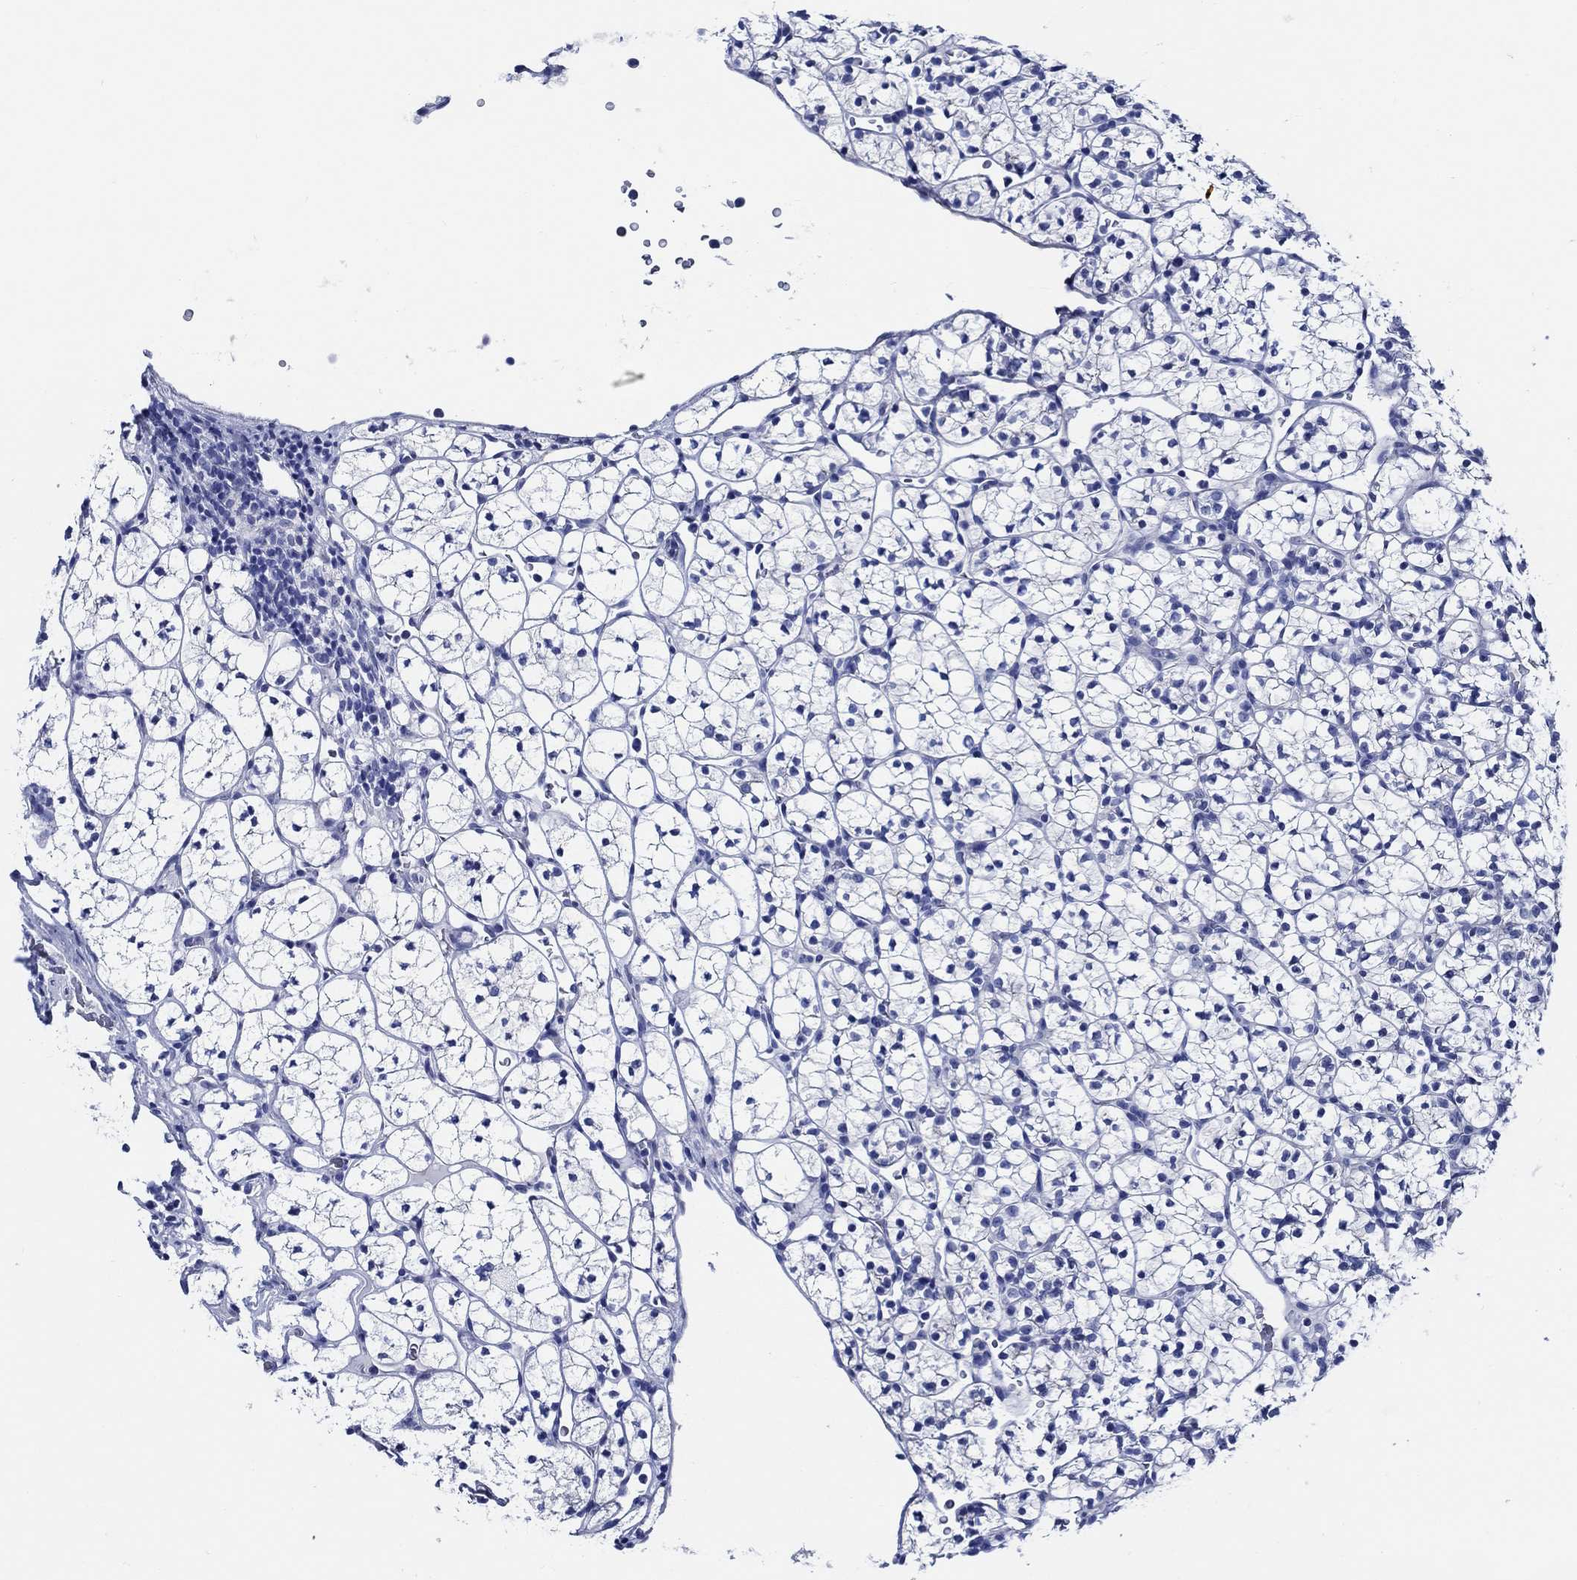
{"staining": {"intensity": "negative", "quantity": "none", "location": "none"}, "tissue": "renal cancer", "cell_type": "Tumor cells", "image_type": "cancer", "snomed": [{"axis": "morphology", "description": "Adenocarcinoma, NOS"}, {"axis": "topography", "description": "Kidney"}], "caption": "An IHC photomicrograph of renal adenocarcinoma is shown. There is no staining in tumor cells of renal adenocarcinoma.", "gene": "WDR62", "patient": {"sex": "female", "age": 89}}